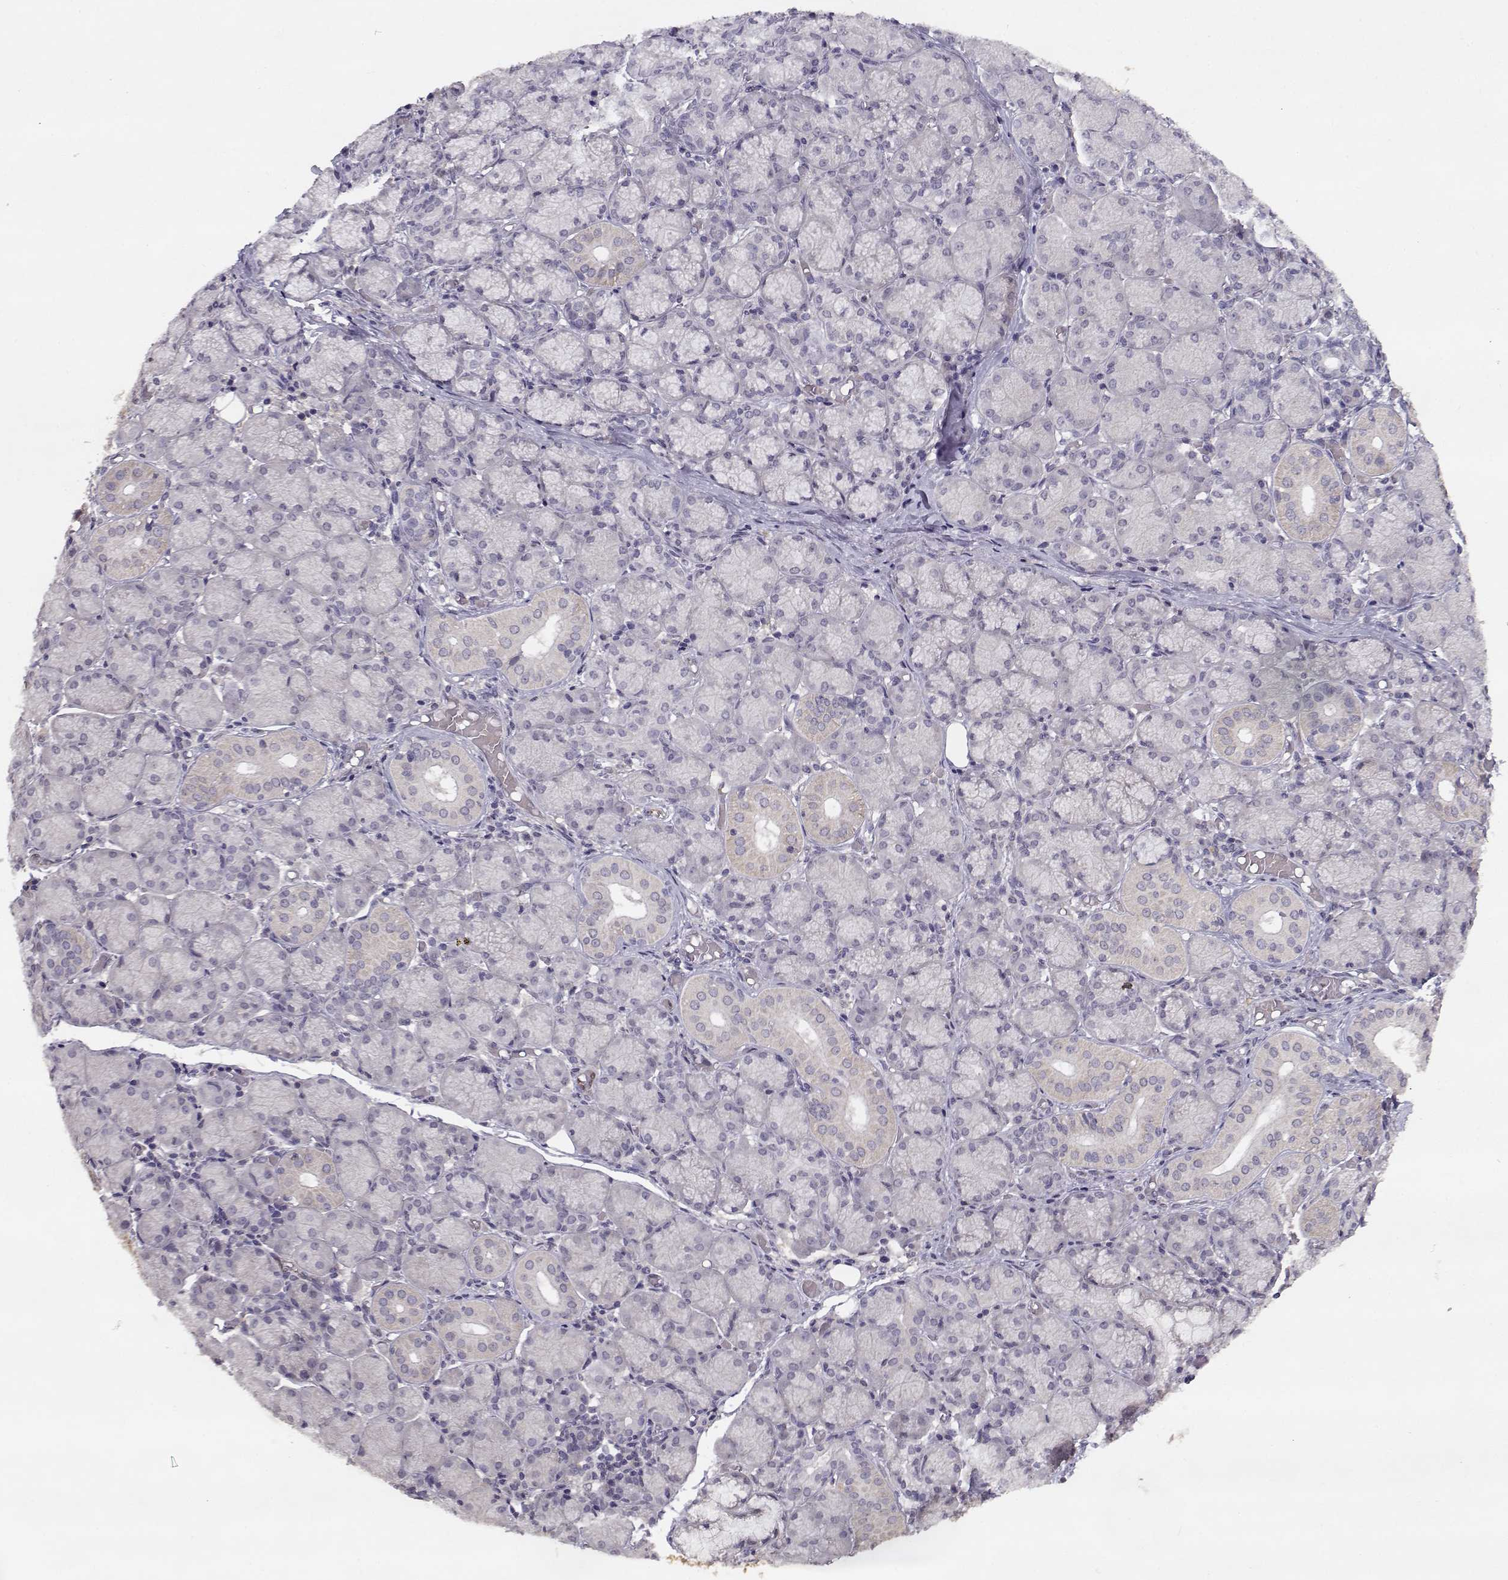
{"staining": {"intensity": "weak", "quantity": "<25%", "location": "cytoplasmic/membranous"}, "tissue": "salivary gland", "cell_type": "Glandular cells", "image_type": "normal", "snomed": [{"axis": "morphology", "description": "Normal tissue, NOS"}, {"axis": "topography", "description": "Salivary gland"}, {"axis": "topography", "description": "Peripheral nerve tissue"}], "caption": "Immunohistochemical staining of benign salivary gland exhibits no significant expression in glandular cells. The staining is performed using DAB (3,3'-diaminobenzidine) brown chromogen with nuclei counter-stained in using hematoxylin.", "gene": "BMX", "patient": {"sex": "female", "age": 24}}